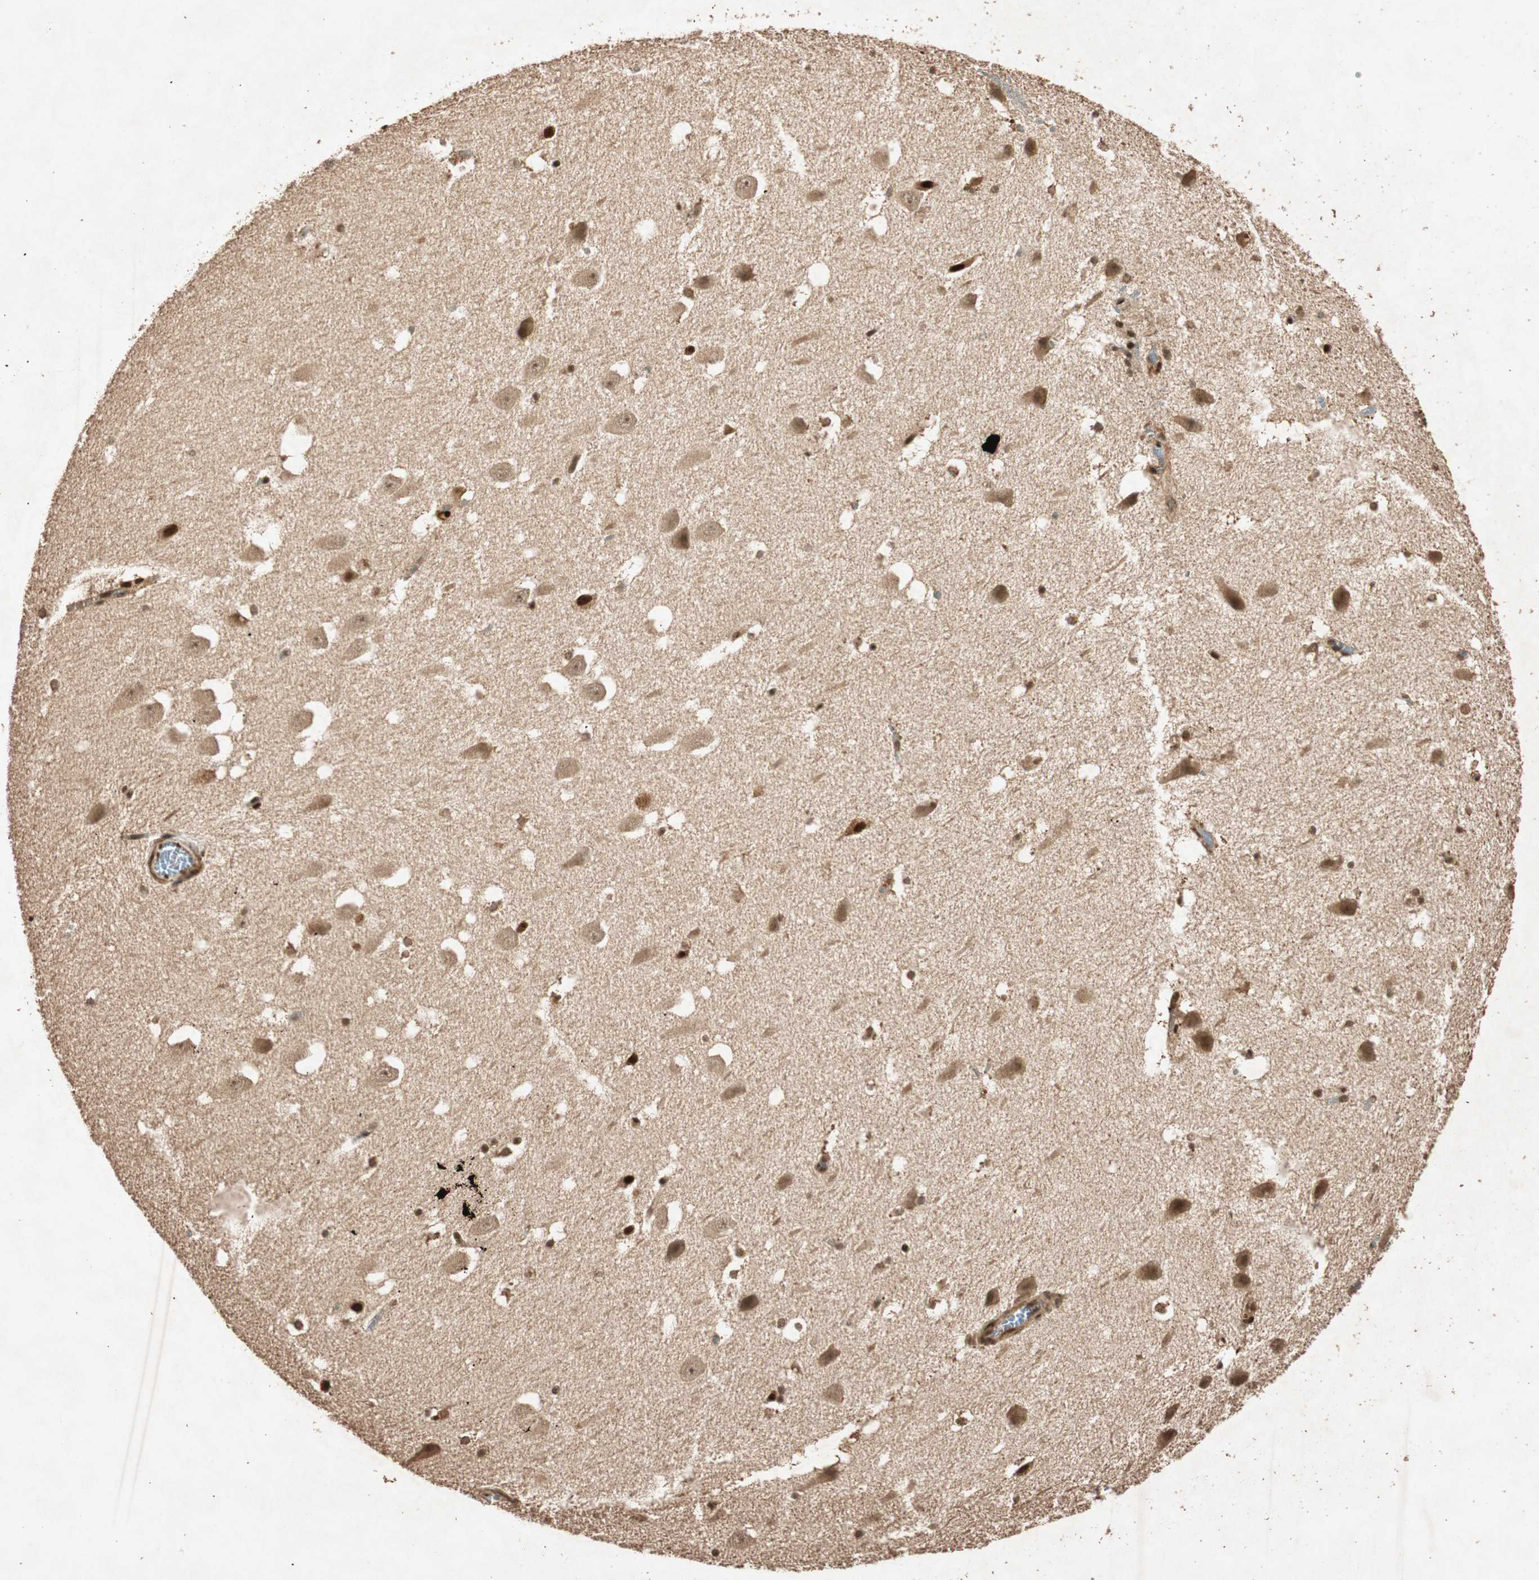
{"staining": {"intensity": "moderate", "quantity": ">75%", "location": "nuclear"}, "tissue": "hippocampus", "cell_type": "Glial cells", "image_type": "normal", "snomed": [{"axis": "morphology", "description": "Normal tissue, NOS"}, {"axis": "topography", "description": "Hippocampus"}], "caption": "A micrograph showing moderate nuclear staining in approximately >75% of glial cells in benign hippocampus, as visualized by brown immunohistochemical staining.", "gene": "ALKBH5", "patient": {"sex": "male", "age": 45}}